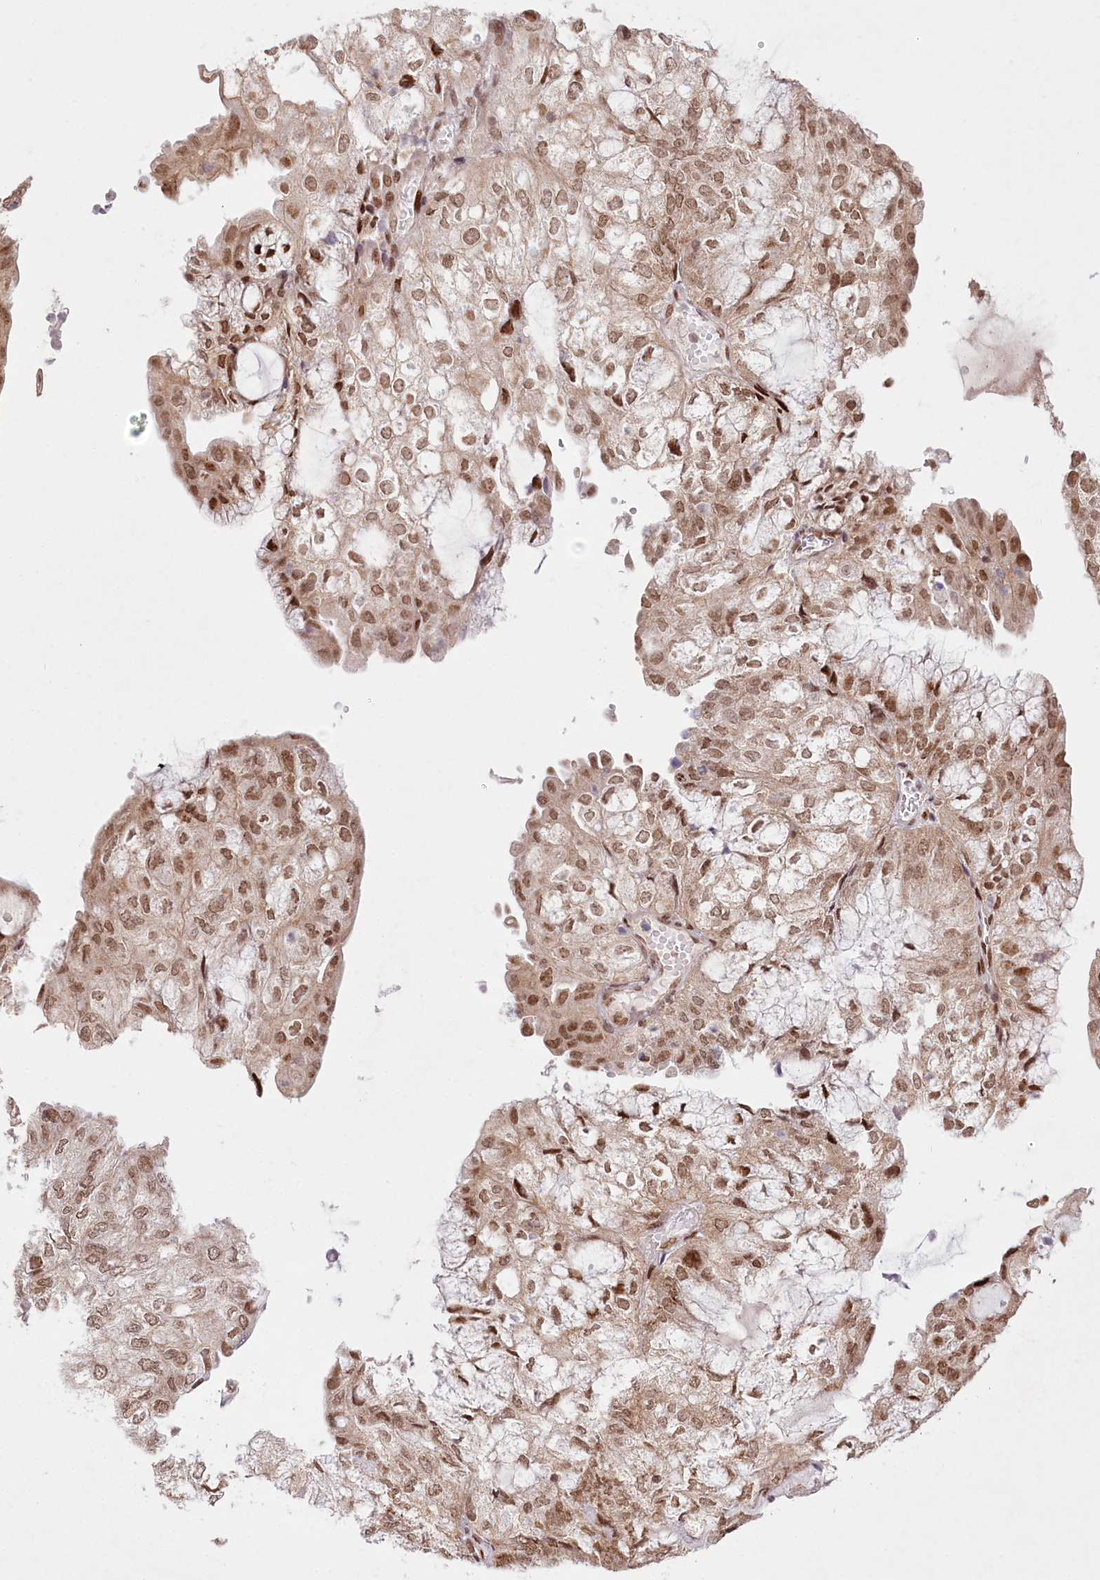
{"staining": {"intensity": "moderate", "quantity": ">75%", "location": "cytoplasmic/membranous,nuclear"}, "tissue": "endometrial cancer", "cell_type": "Tumor cells", "image_type": "cancer", "snomed": [{"axis": "morphology", "description": "Adenocarcinoma, NOS"}, {"axis": "topography", "description": "Endometrium"}], "caption": "Protein expression analysis of adenocarcinoma (endometrial) shows moderate cytoplasmic/membranous and nuclear positivity in approximately >75% of tumor cells. (Stains: DAB in brown, nuclei in blue, Microscopy: brightfield microscopy at high magnification).", "gene": "PYURF", "patient": {"sex": "female", "age": 81}}